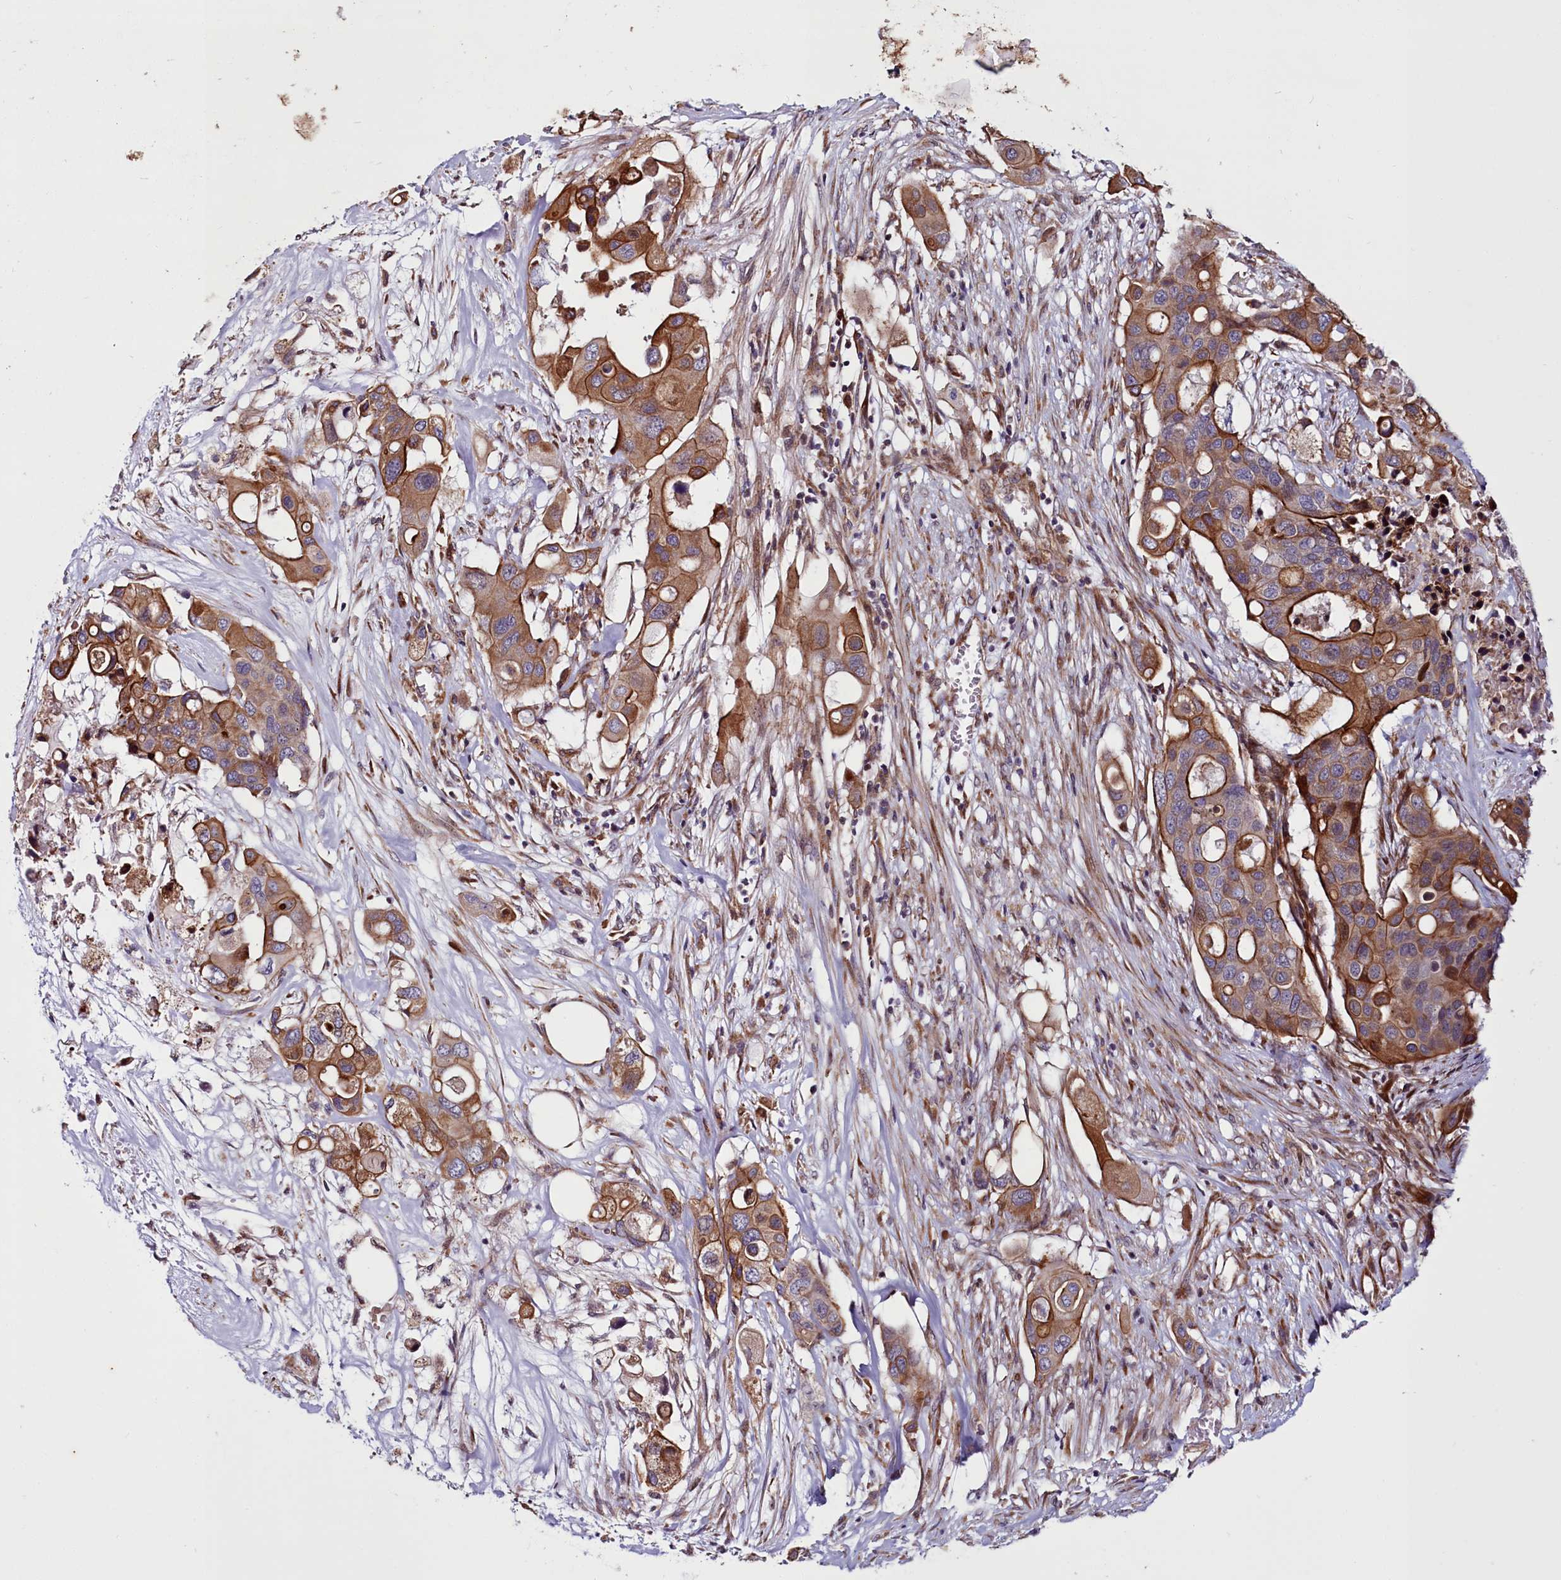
{"staining": {"intensity": "strong", "quantity": ">75%", "location": "cytoplasmic/membranous"}, "tissue": "colorectal cancer", "cell_type": "Tumor cells", "image_type": "cancer", "snomed": [{"axis": "morphology", "description": "Adenocarcinoma, NOS"}, {"axis": "topography", "description": "Colon"}], "caption": "Adenocarcinoma (colorectal) was stained to show a protein in brown. There is high levels of strong cytoplasmic/membranous positivity in about >75% of tumor cells.", "gene": "MCRIP1", "patient": {"sex": "male", "age": 77}}